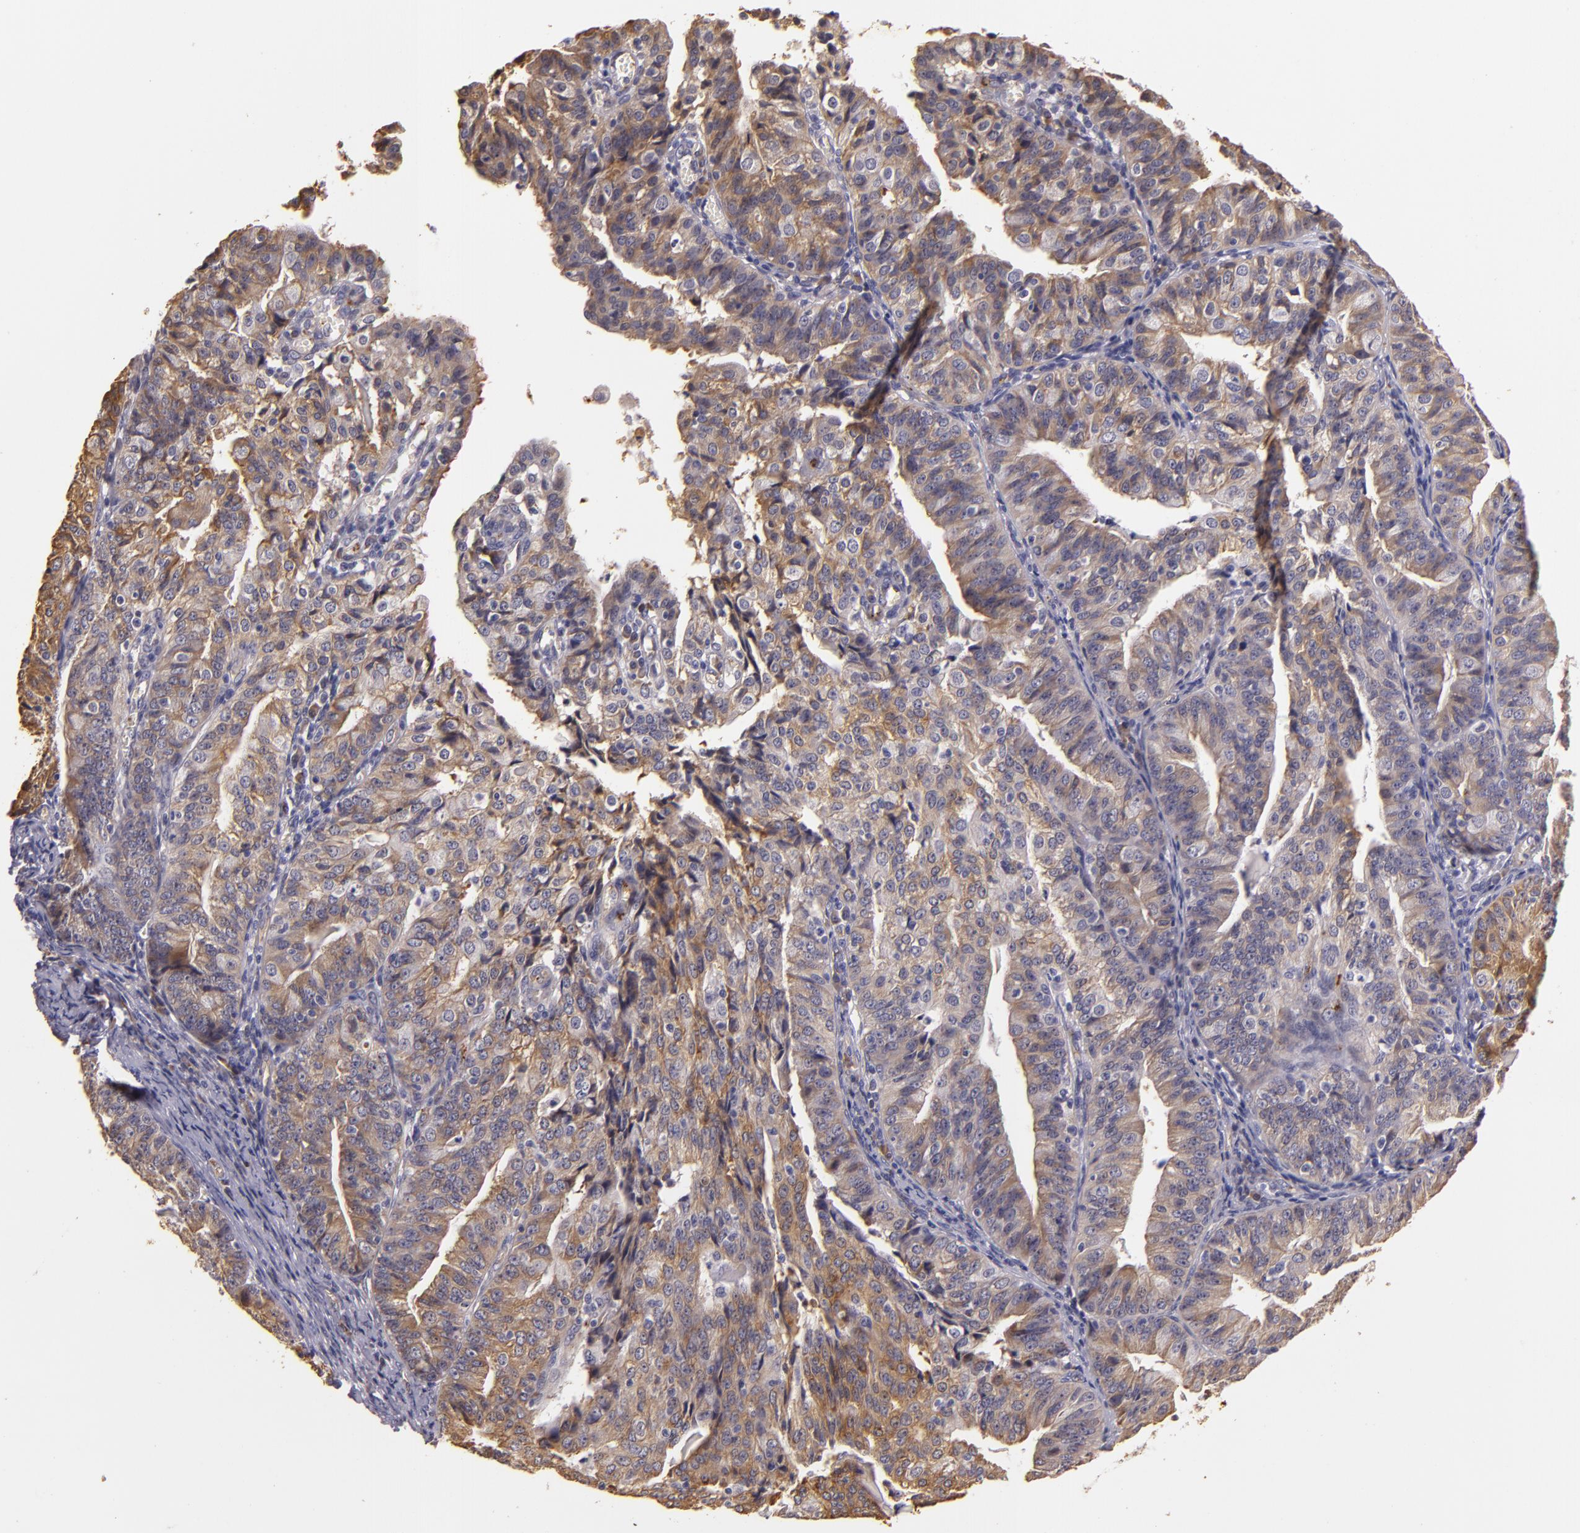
{"staining": {"intensity": "moderate", "quantity": "25%-75%", "location": "cytoplasmic/membranous"}, "tissue": "endometrial cancer", "cell_type": "Tumor cells", "image_type": "cancer", "snomed": [{"axis": "morphology", "description": "Adenocarcinoma, NOS"}, {"axis": "topography", "description": "Endometrium"}], "caption": "Immunohistochemistry (IHC) micrograph of human adenocarcinoma (endometrial) stained for a protein (brown), which exhibits medium levels of moderate cytoplasmic/membranous staining in about 25%-75% of tumor cells.", "gene": "SYTL4", "patient": {"sex": "female", "age": 56}}